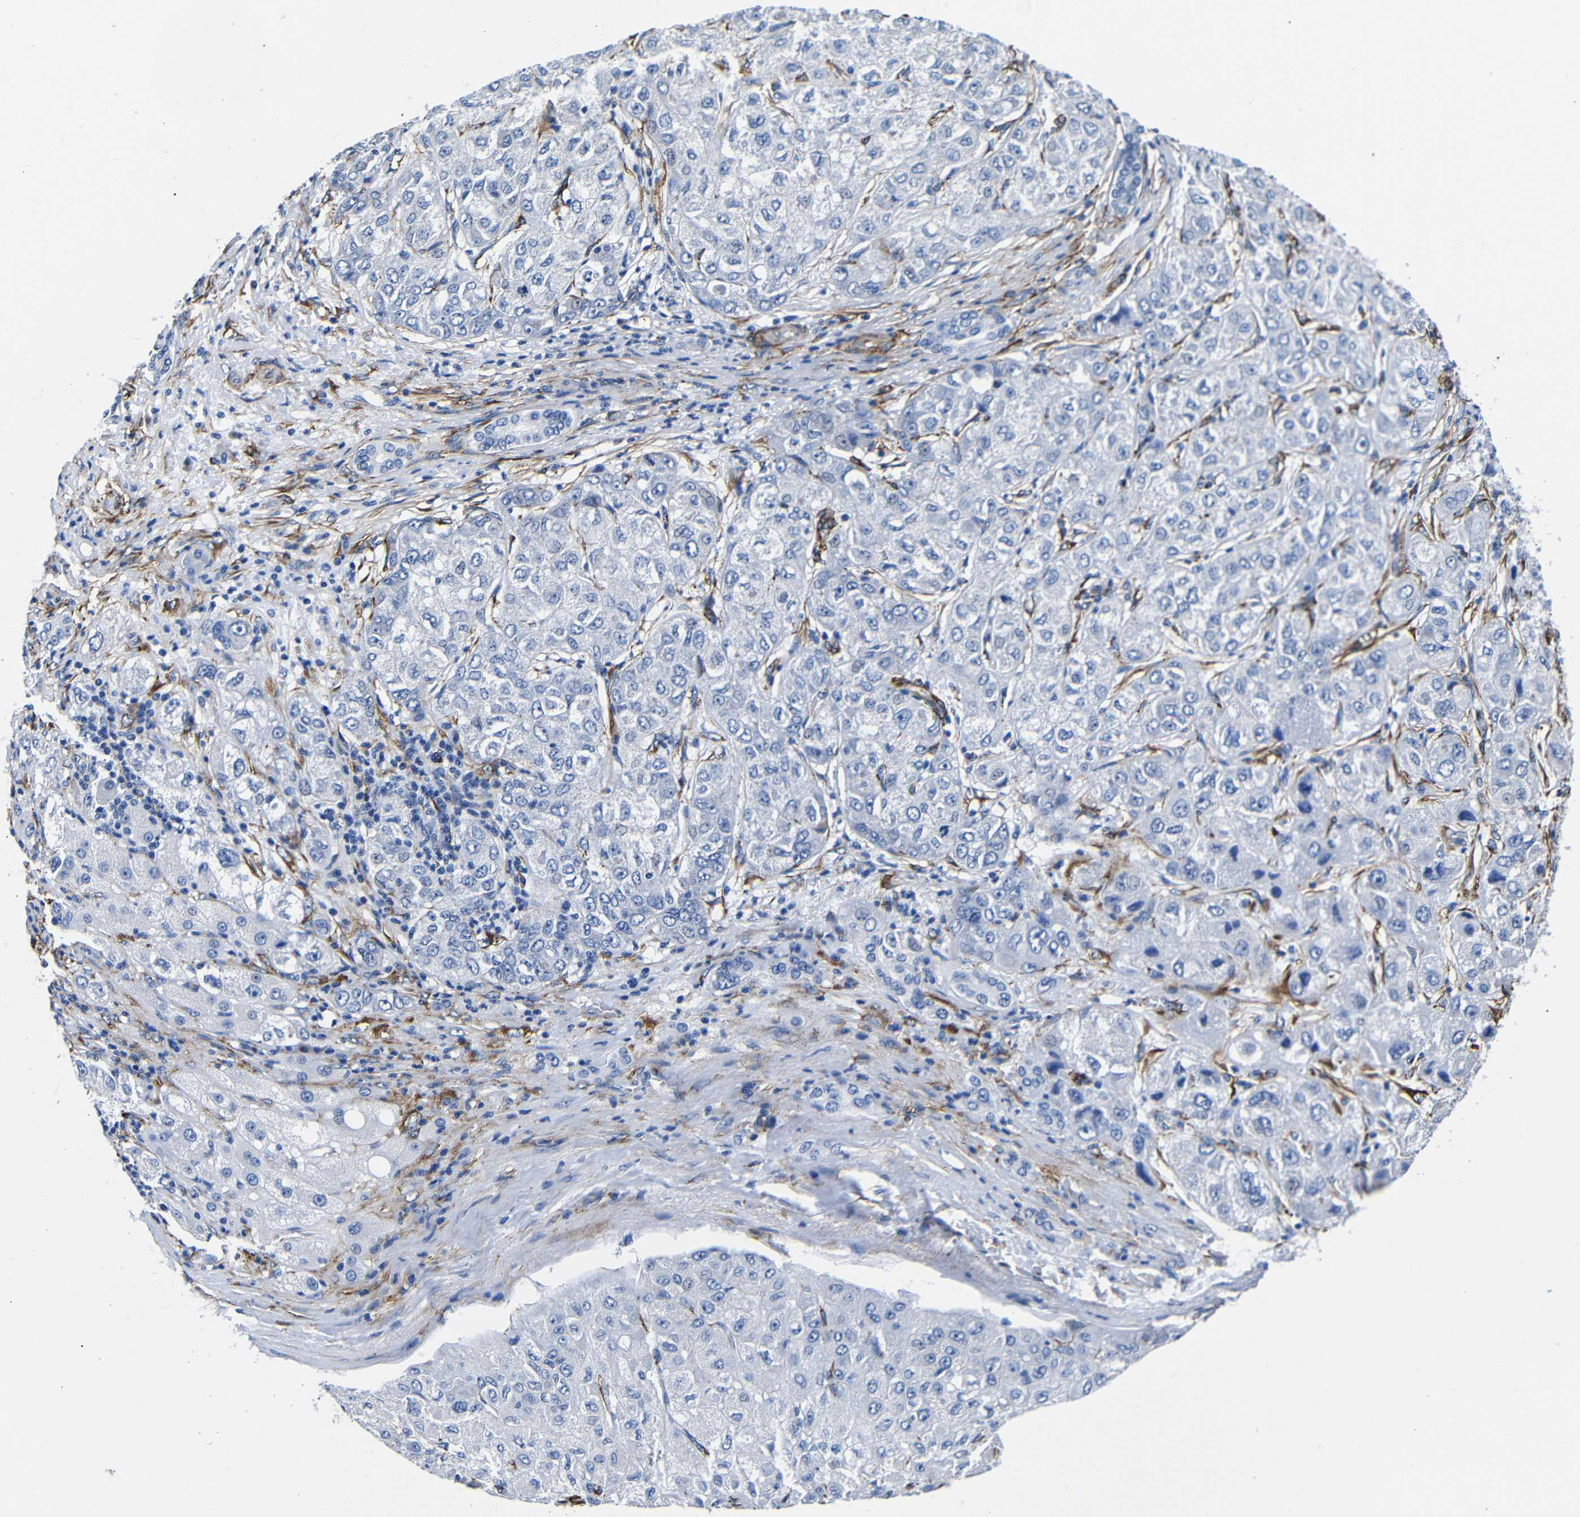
{"staining": {"intensity": "negative", "quantity": "none", "location": "none"}, "tissue": "liver cancer", "cell_type": "Tumor cells", "image_type": "cancer", "snomed": [{"axis": "morphology", "description": "Carcinoma, Hepatocellular, NOS"}, {"axis": "topography", "description": "Liver"}], "caption": "DAB (3,3'-diaminobenzidine) immunohistochemical staining of liver cancer (hepatocellular carcinoma) exhibits no significant positivity in tumor cells.", "gene": "LRIG1", "patient": {"sex": "male", "age": 80}}